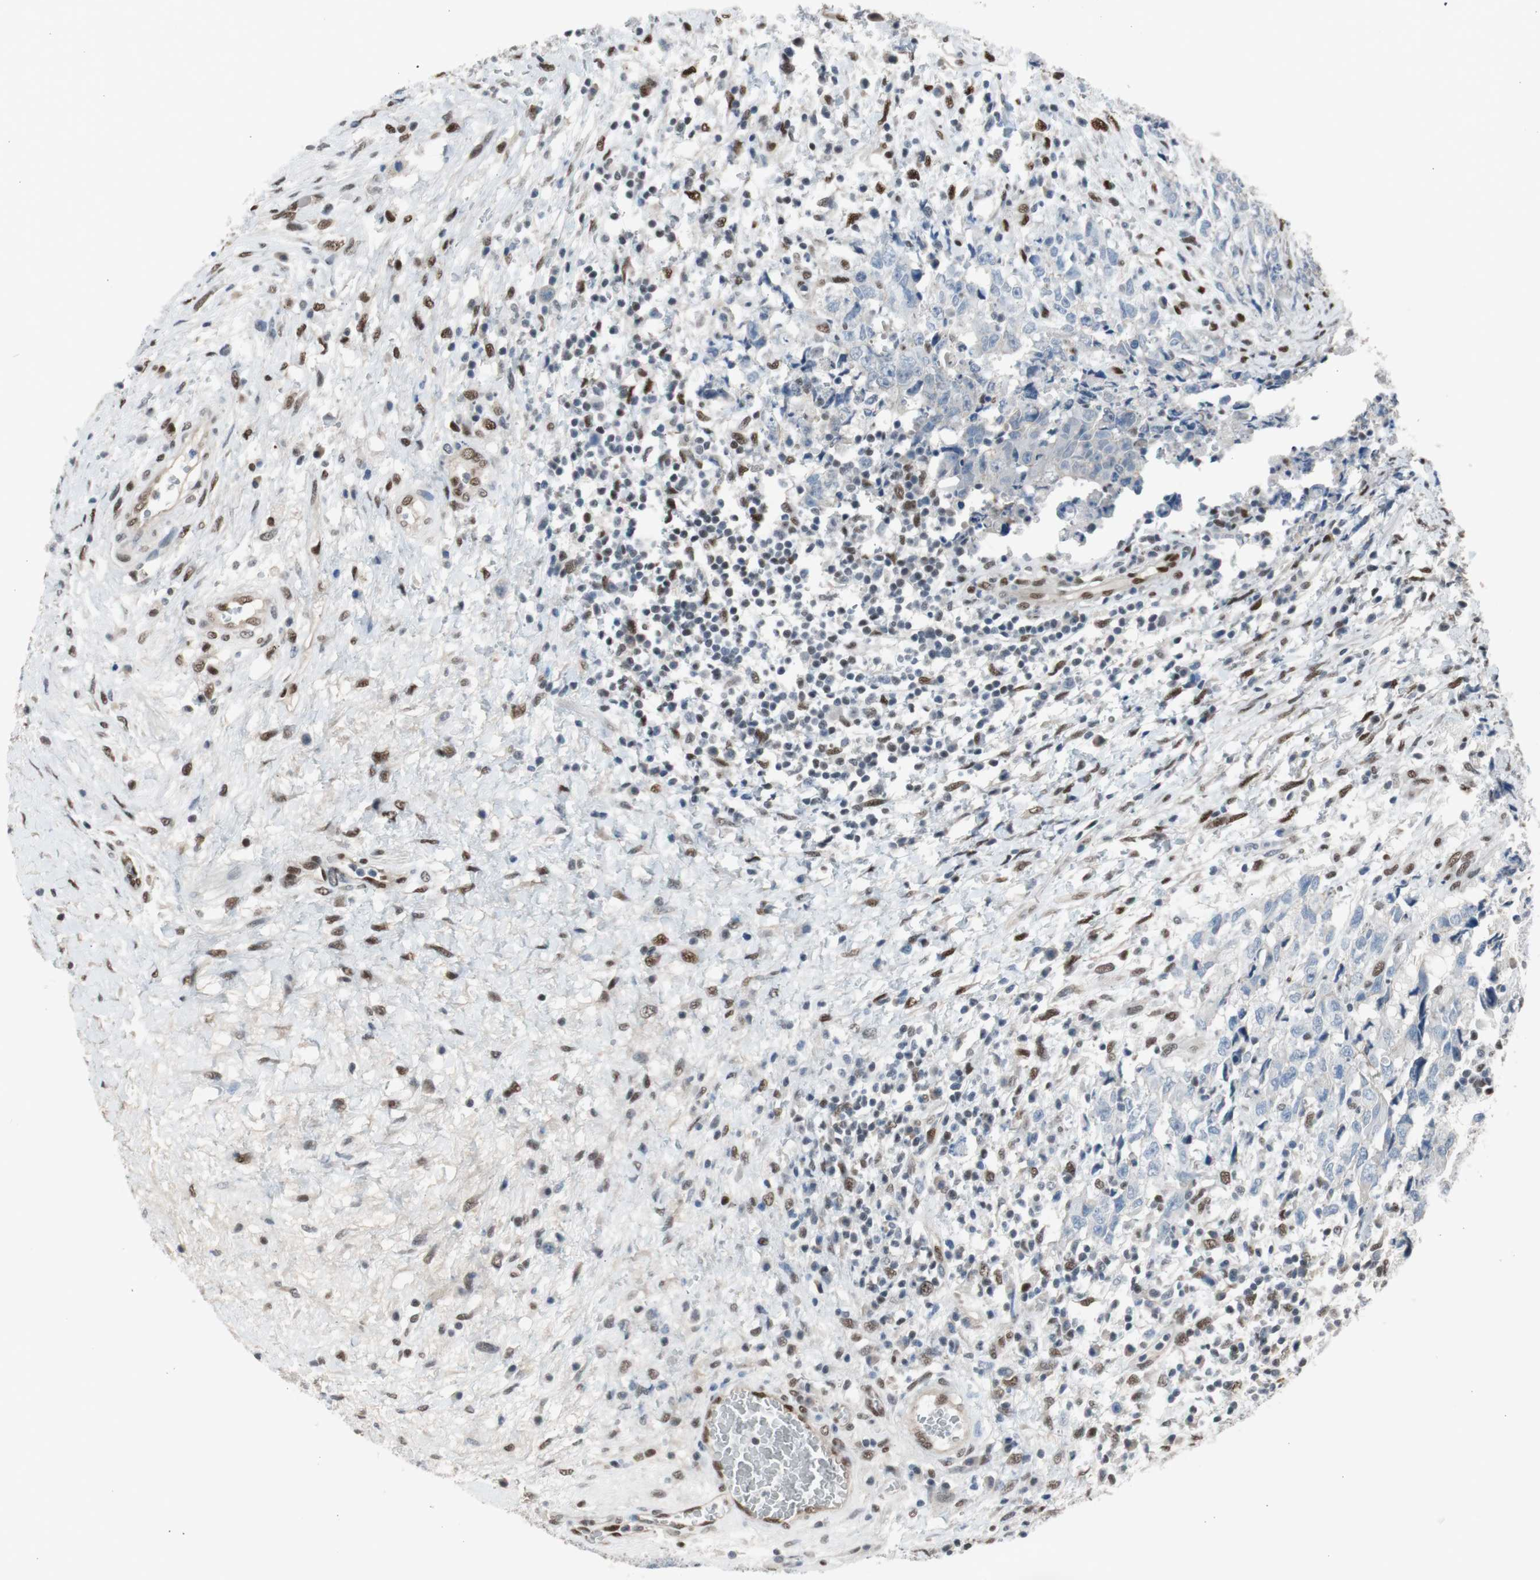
{"staining": {"intensity": "negative", "quantity": "none", "location": "none"}, "tissue": "testis cancer", "cell_type": "Tumor cells", "image_type": "cancer", "snomed": [{"axis": "morphology", "description": "Carcinoma, Embryonal, NOS"}, {"axis": "topography", "description": "Testis"}], "caption": "An immunohistochemistry (IHC) histopathology image of testis cancer is shown. There is no staining in tumor cells of testis cancer.", "gene": "PML", "patient": {"sex": "male", "age": 26}}